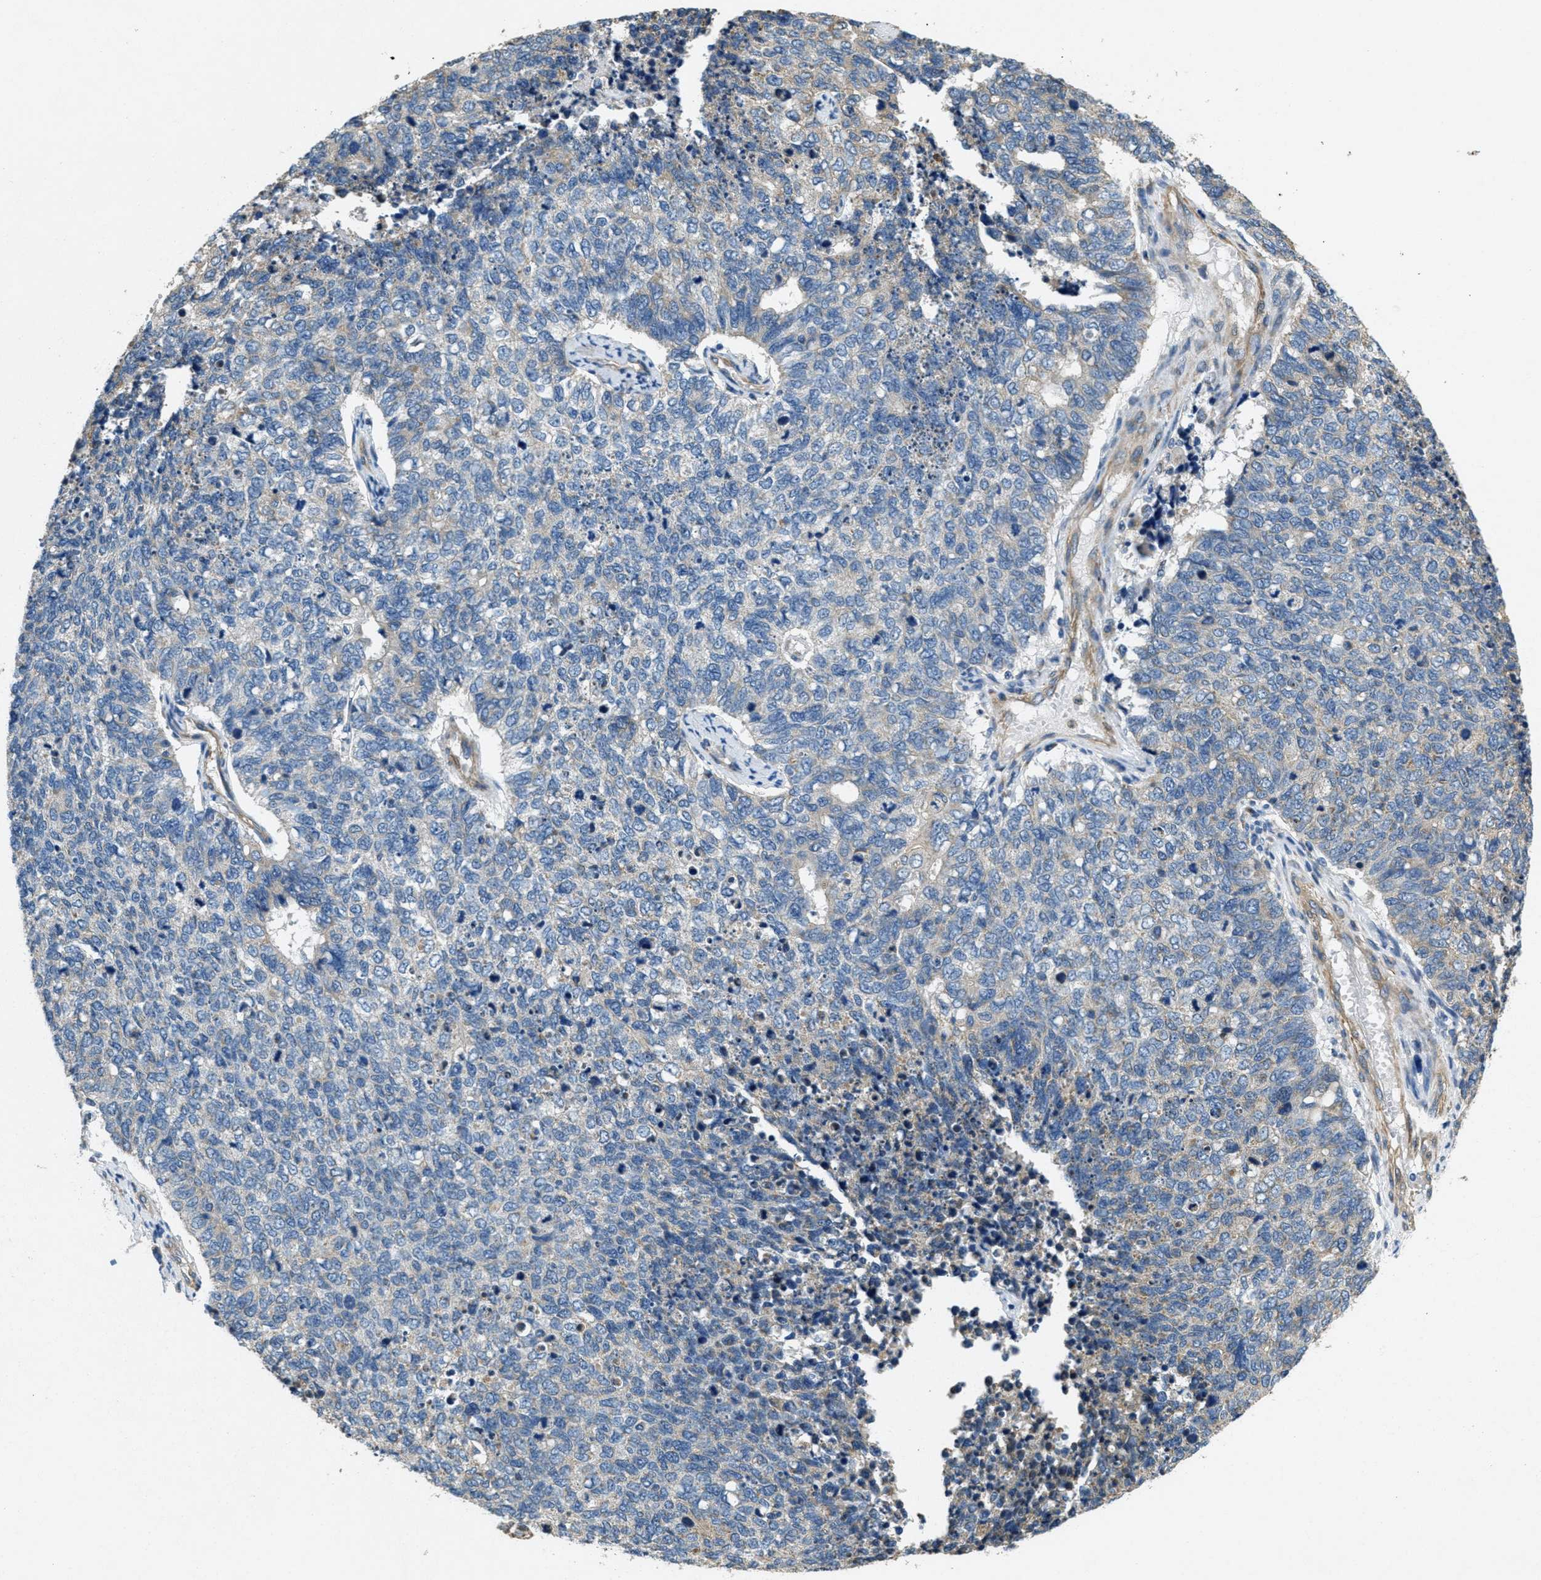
{"staining": {"intensity": "weak", "quantity": "<25%", "location": "cytoplasmic/membranous"}, "tissue": "cervical cancer", "cell_type": "Tumor cells", "image_type": "cancer", "snomed": [{"axis": "morphology", "description": "Squamous cell carcinoma, NOS"}, {"axis": "topography", "description": "Cervix"}], "caption": "DAB immunohistochemical staining of cervical cancer (squamous cell carcinoma) displays no significant positivity in tumor cells.", "gene": "TOMM70", "patient": {"sex": "female", "age": 63}}